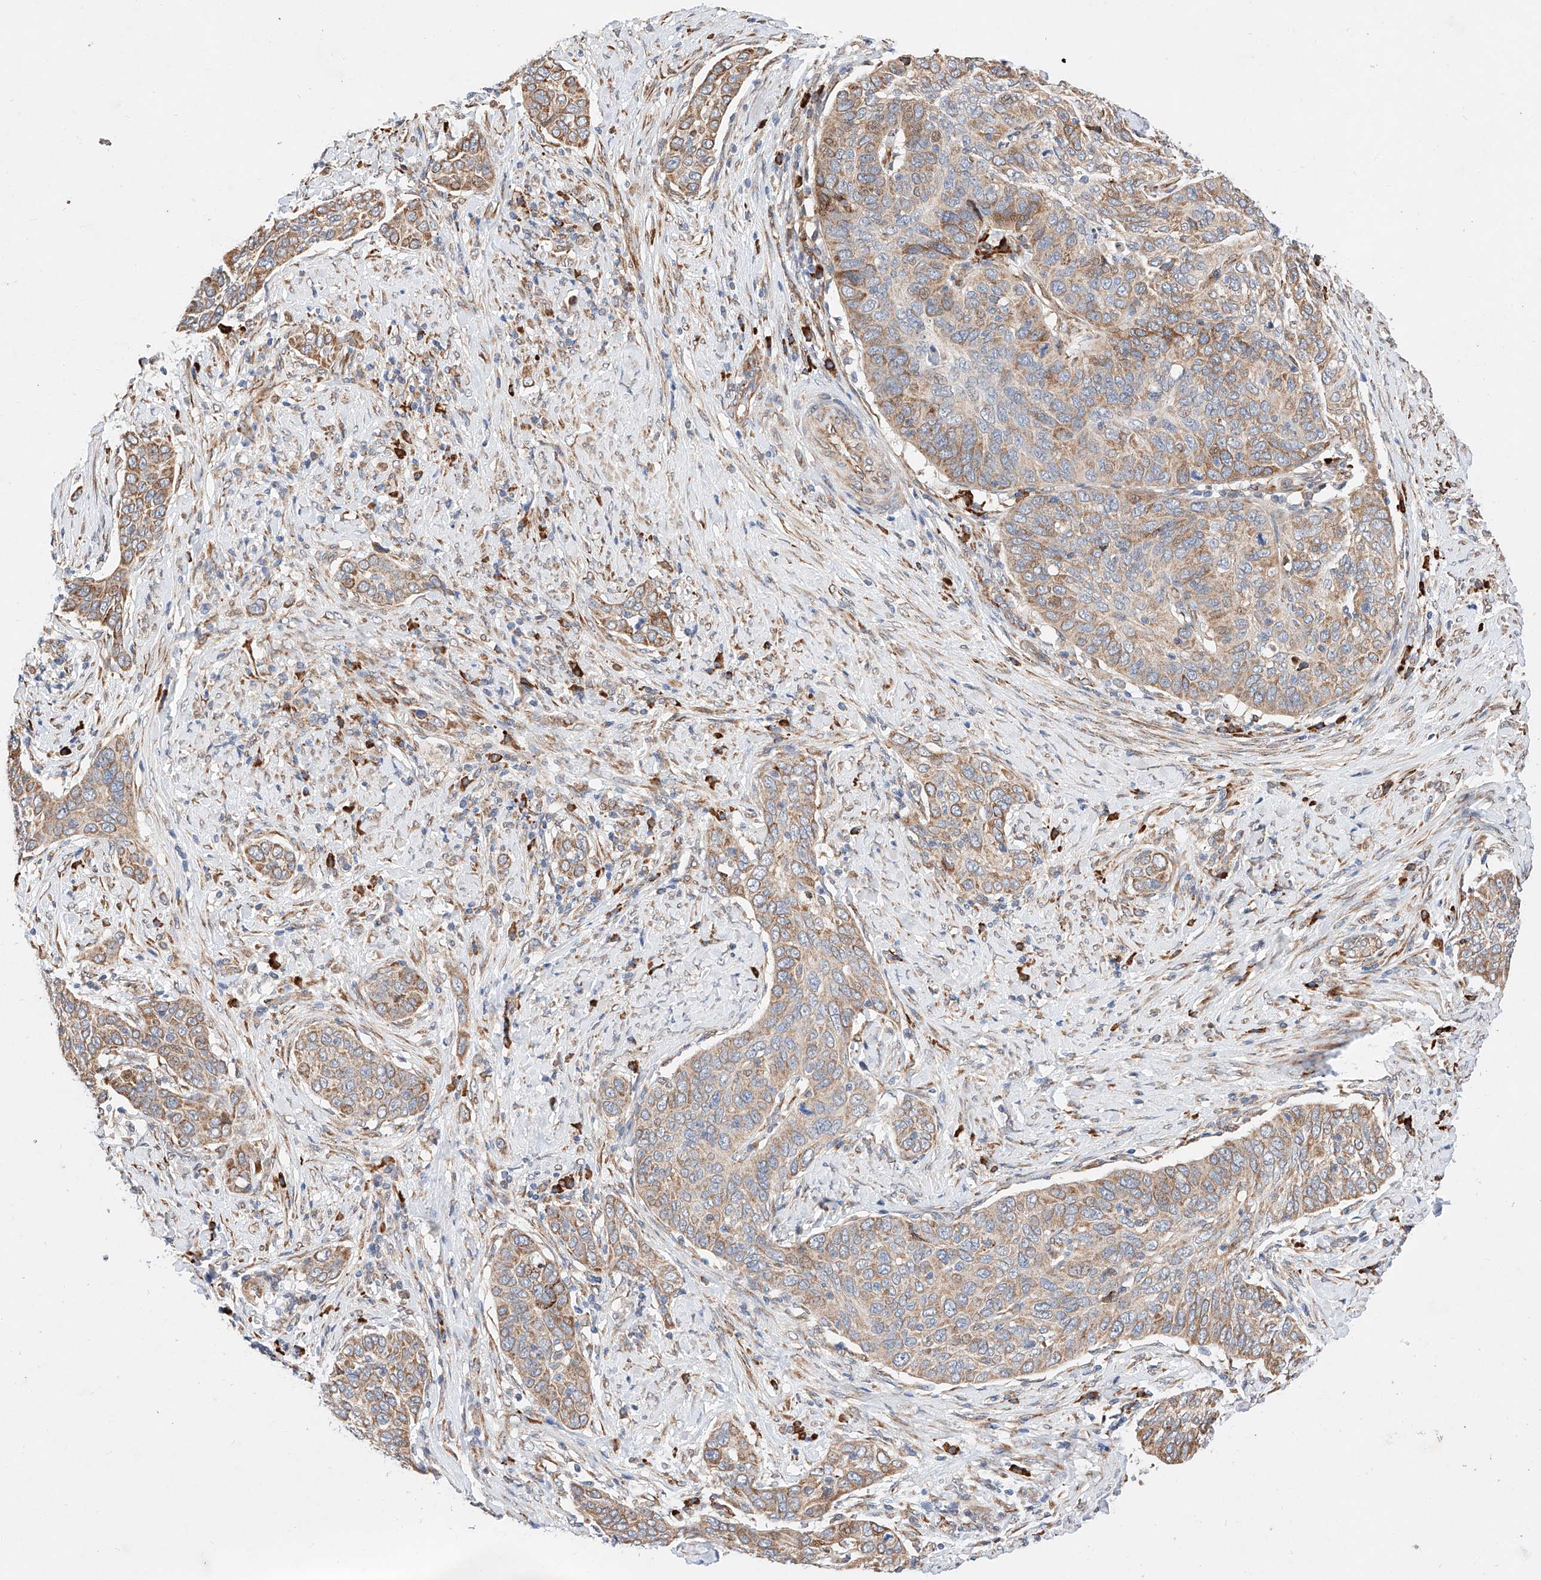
{"staining": {"intensity": "weak", "quantity": "25%-75%", "location": "cytoplasmic/membranous"}, "tissue": "cervical cancer", "cell_type": "Tumor cells", "image_type": "cancer", "snomed": [{"axis": "morphology", "description": "Squamous cell carcinoma, NOS"}, {"axis": "topography", "description": "Cervix"}], "caption": "Protein staining of squamous cell carcinoma (cervical) tissue demonstrates weak cytoplasmic/membranous staining in about 25%-75% of tumor cells.", "gene": "ATP9B", "patient": {"sex": "female", "age": 60}}